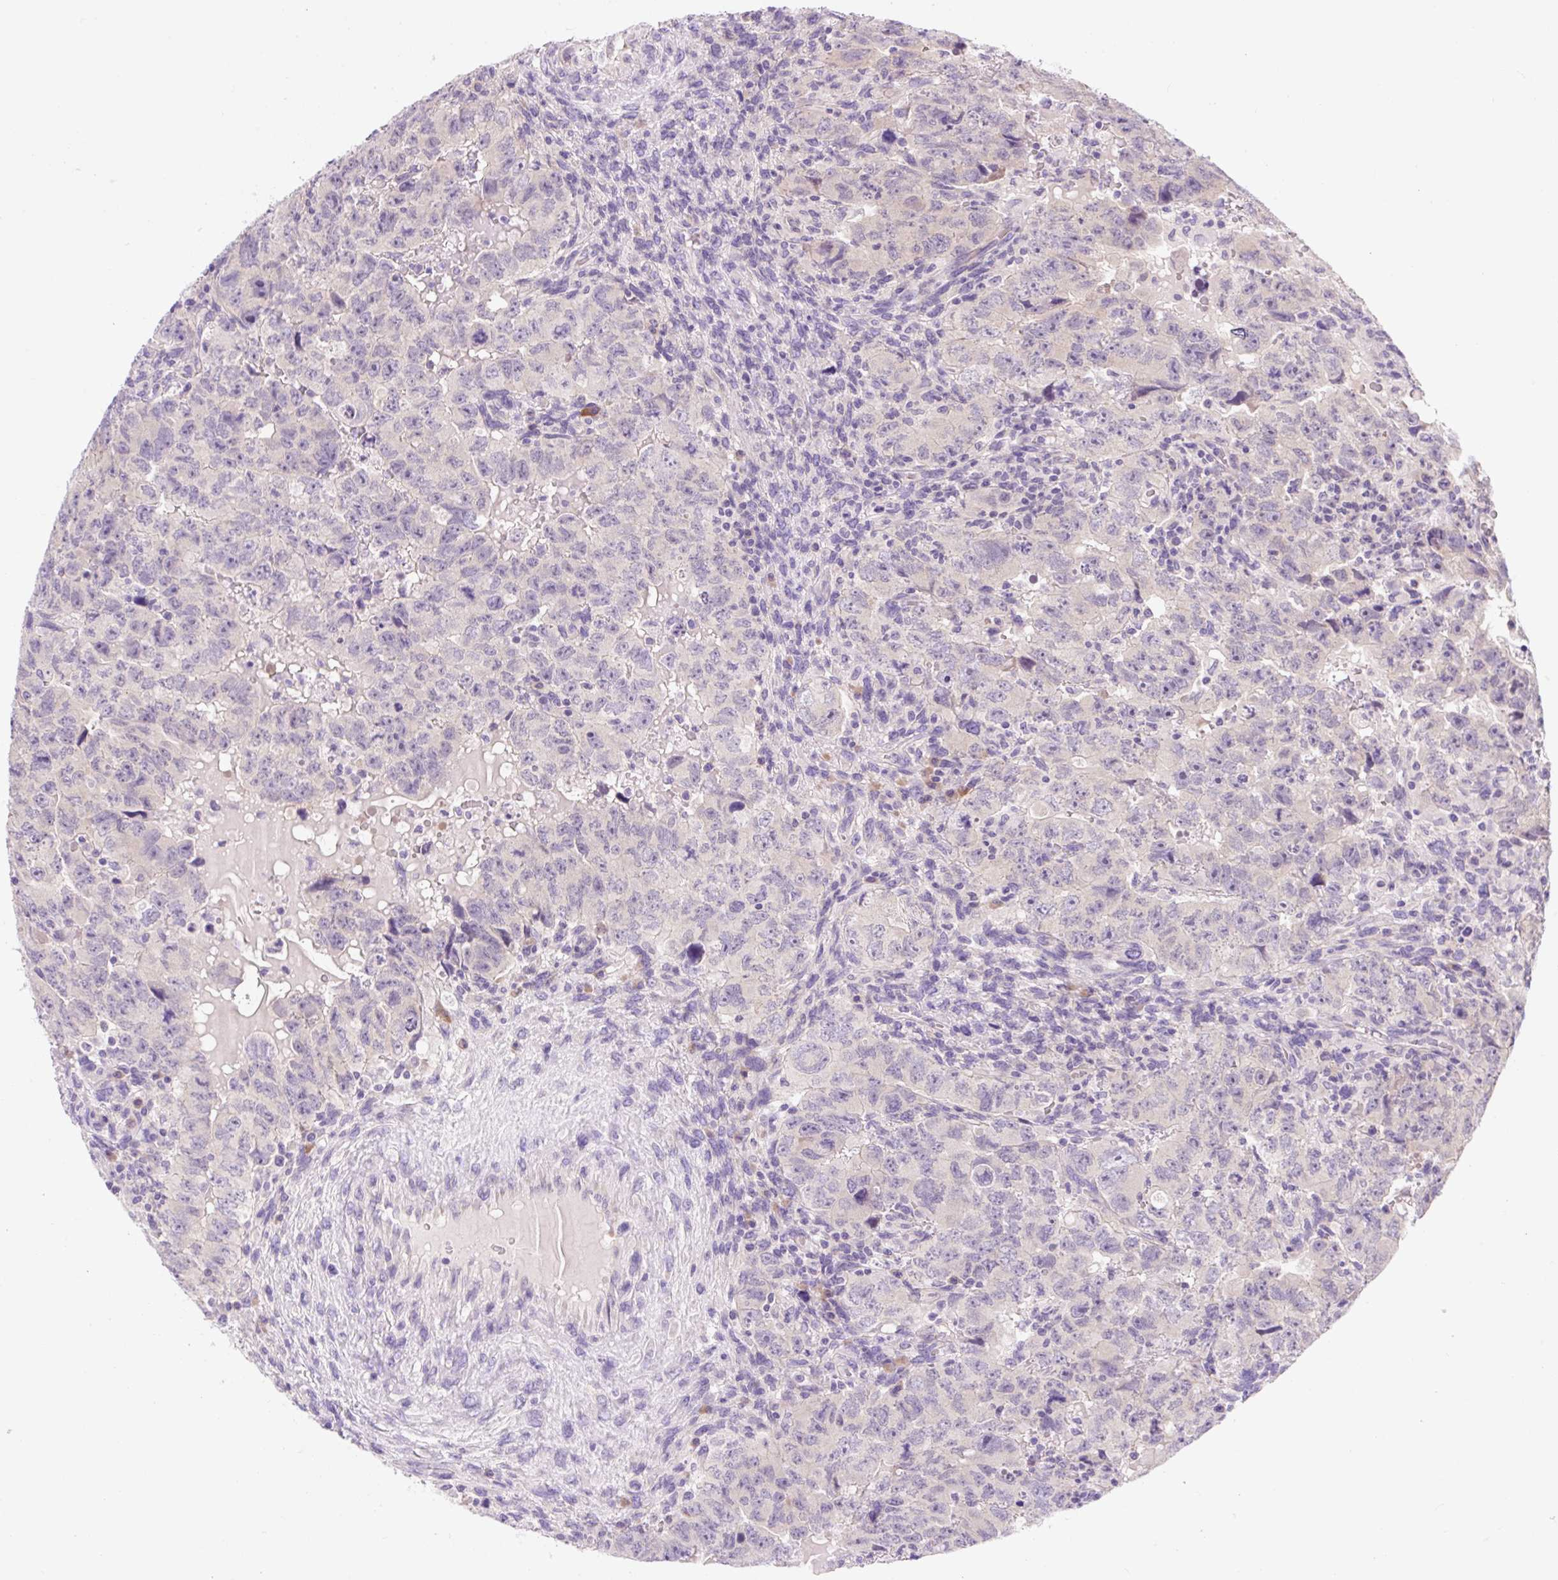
{"staining": {"intensity": "negative", "quantity": "none", "location": "none"}, "tissue": "testis cancer", "cell_type": "Tumor cells", "image_type": "cancer", "snomed": [{"axis": "morphology", "description": "Carcinoma, Embryonal, NOS"}, {"axis": "topography", "description": "Testis"}], "caption": "Immunohistochemistry image of human testis embryonal carcinoma stained for a protein (brown), which reveals no positivity in tumor cells.", "gene": "CELF6", "patient": {"sex": "male", "age": 24}}